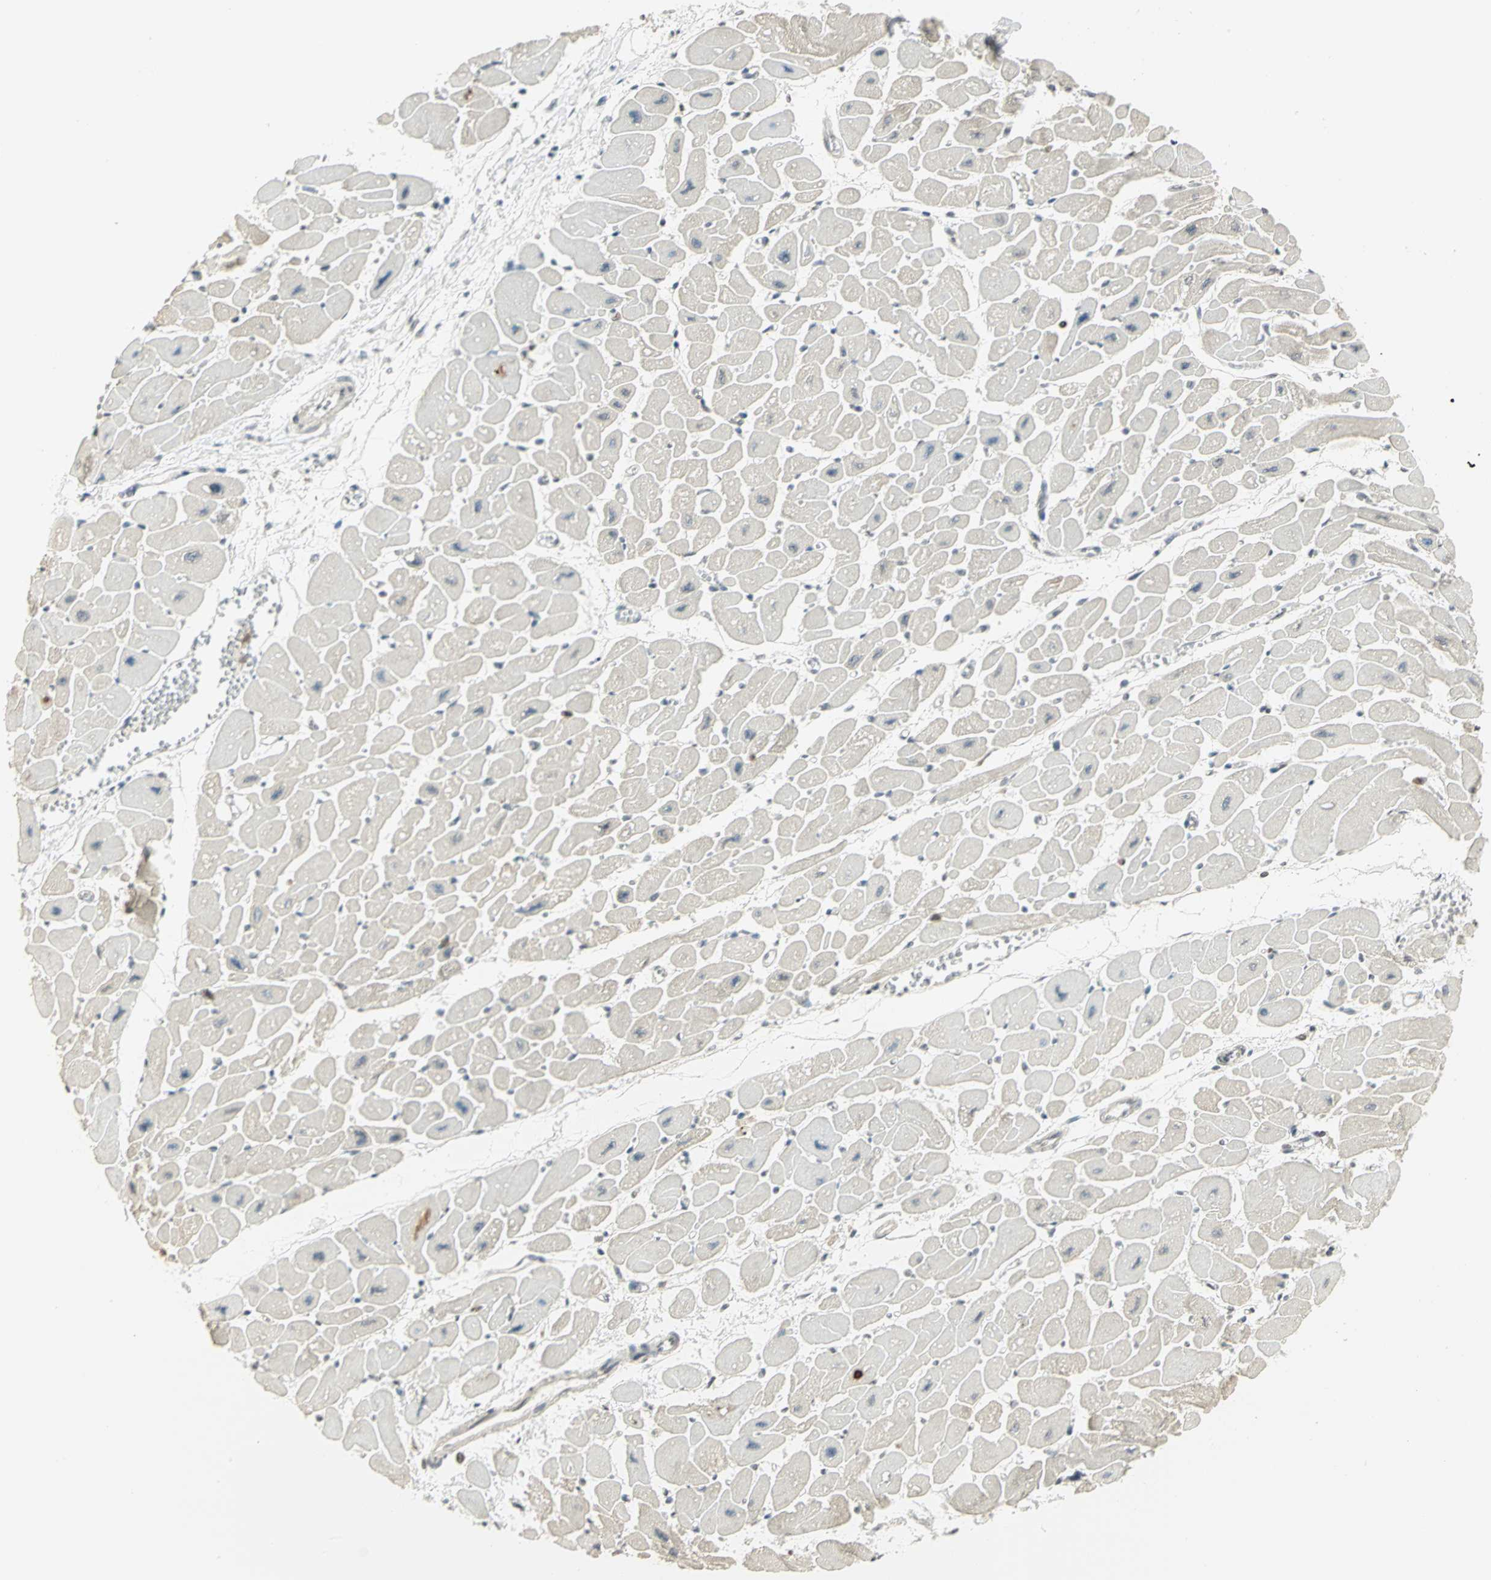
{"staining": {"intensity": "weak", "quantity": "<25%", "location": "cytoplasmic/membranous"}, "tissue": "heart muscle", "cell_type": "Cardiomyocytes", "image_type": "normal", "snomed": [{"axis": "morphology", "description": "Normal tissue, NOS"}, {"axis": "topography", "description": "Heart"}], "caption": "Unremarkable heart muscle was stained to show a protein in brown. There is no significant expression in cardiomyocytes.", "gene": "SMARCA5", "patient": {"sex": "female", "age": 54}}